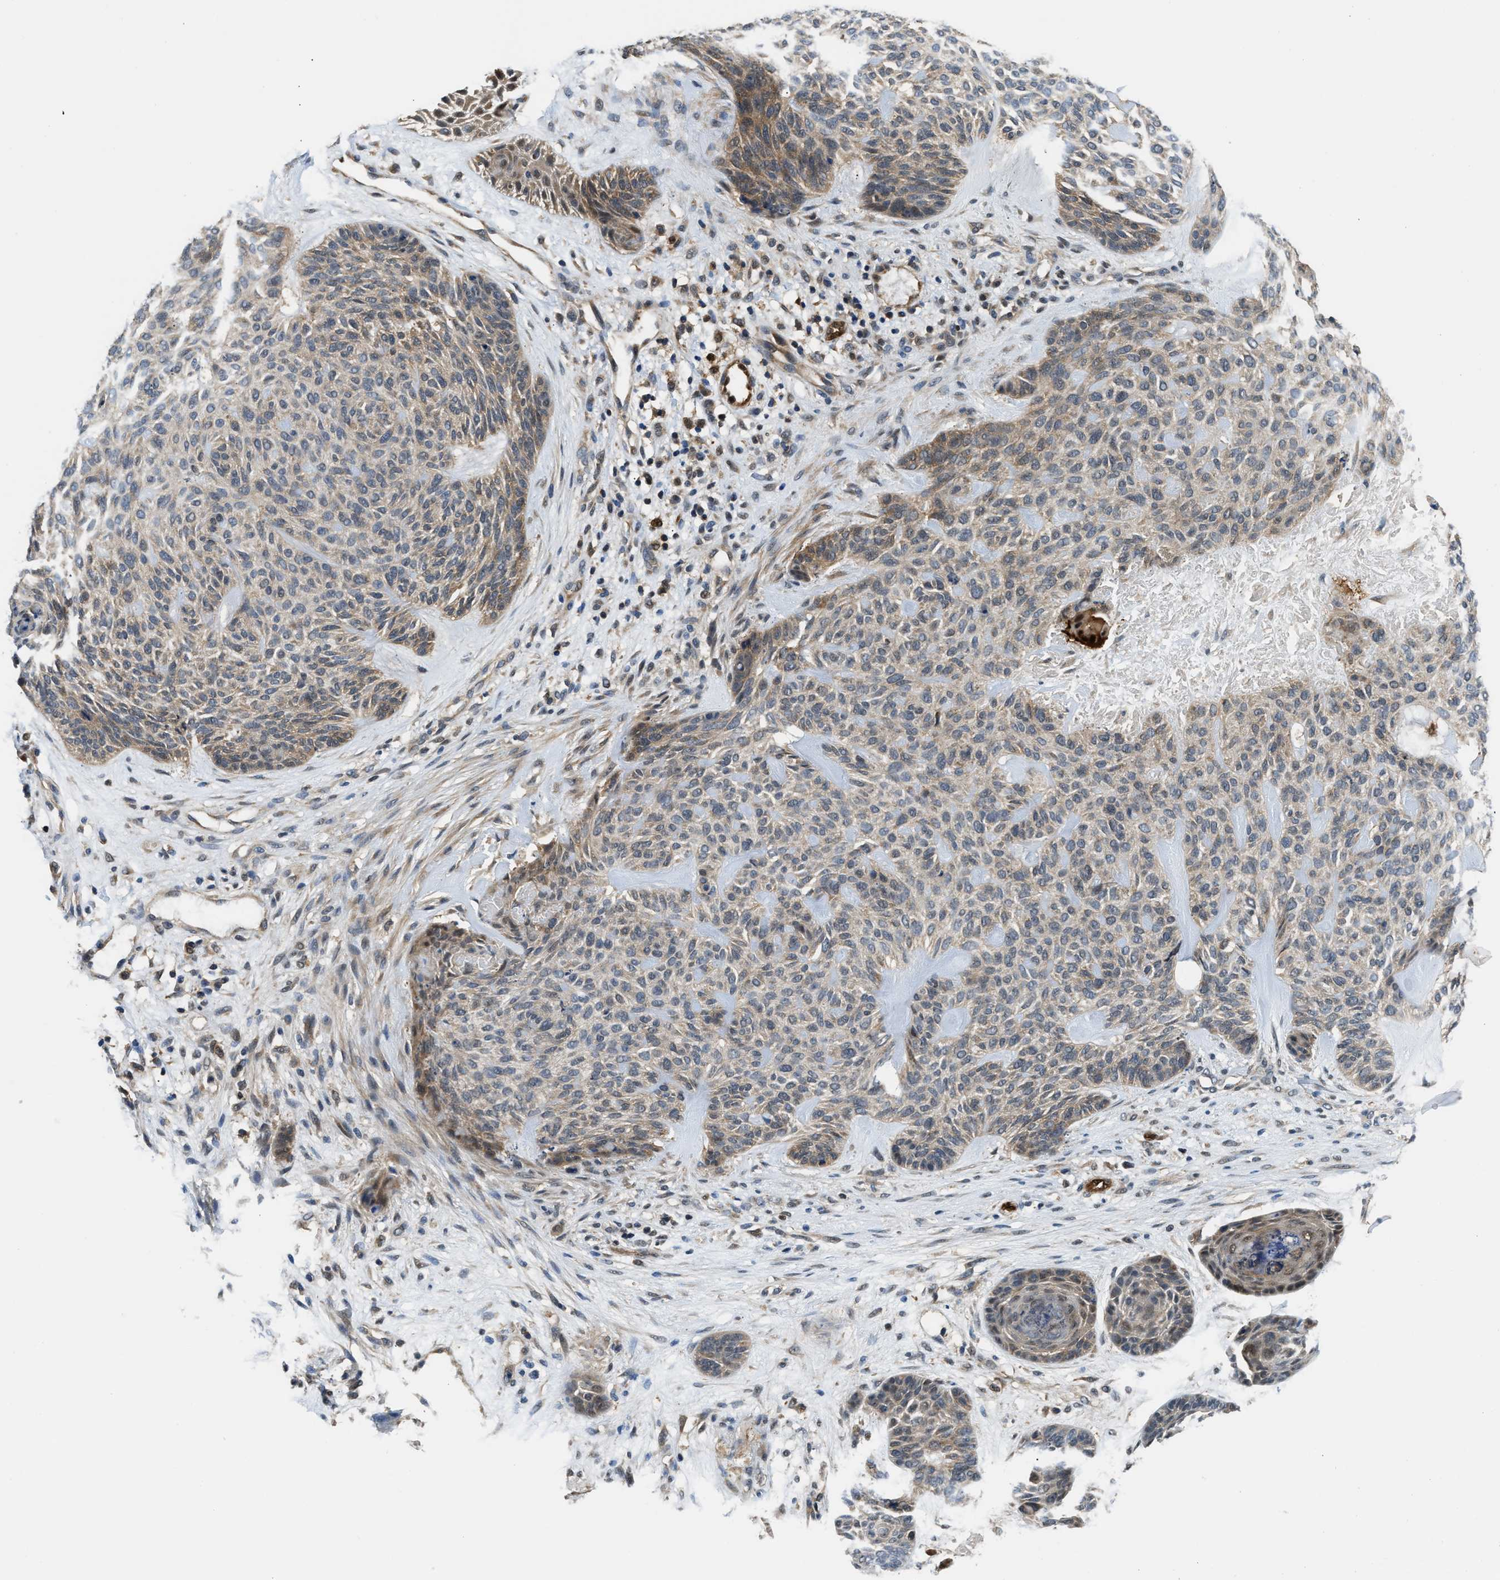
{"staining": {"intensity": "moderate", "quantity": "<25%", "location": "cytoplasmic/membranous"}, "tissue": "skin cancer", "cell_type": "Tumor cells", "image_type": "cancer", "snomed": [{"axis": "morphology", "description": "Basal cell carcinoma"}, {"axis": "topography", "description": "Skin"}], "caption": "Moderate cytoplasmic/membranous protein expression is seen in approximately <25% of tumor cells in skin cancer (basal cell carcinoma).", "gene": "PPA1", "patient": {"sex": "male", "age": 55}}